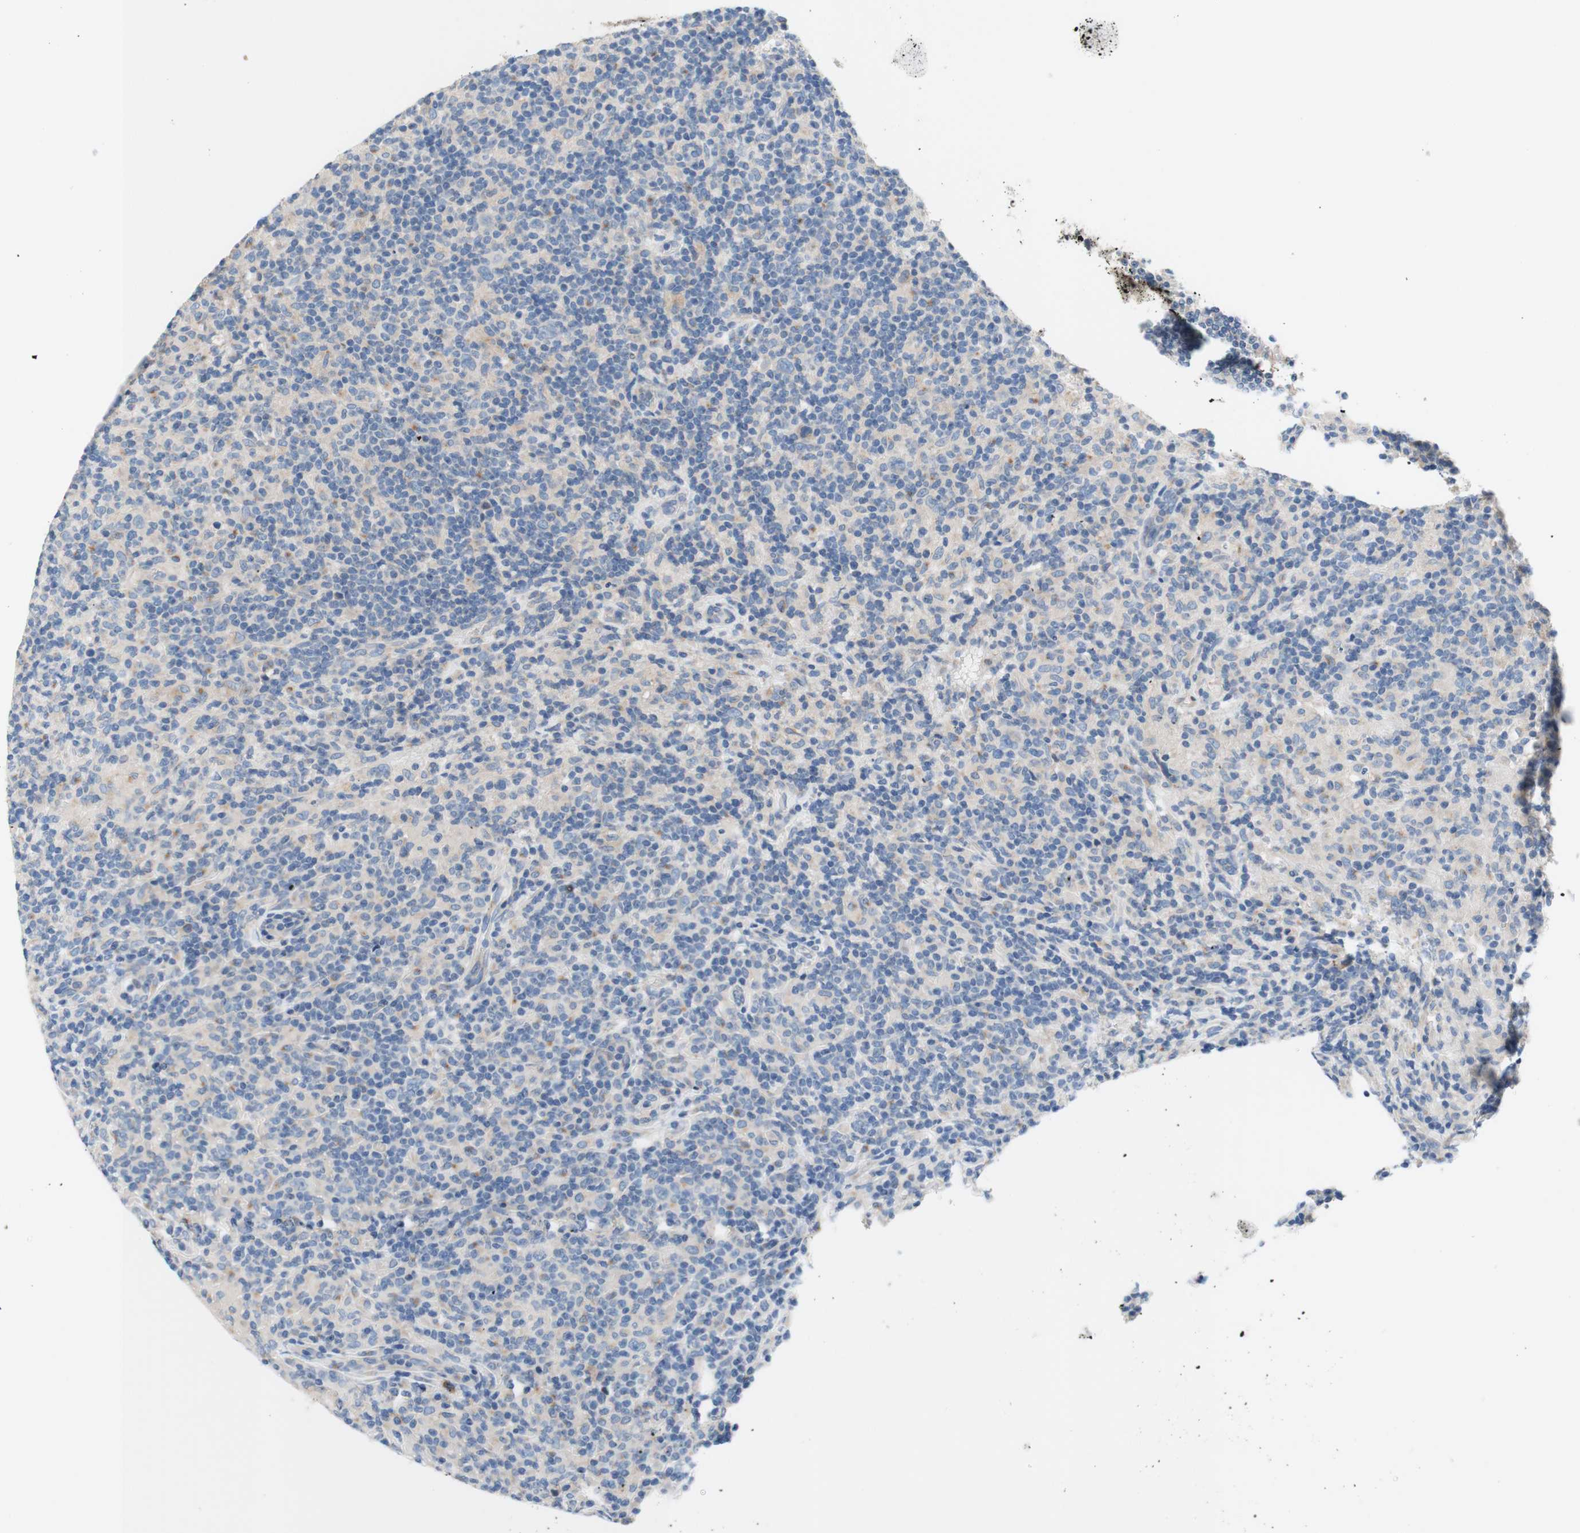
{"staining": {"intensity": "weak", "quantity": ">75%", "location": "cytoplasmic/membranous"}, "tissue": "lymphoma", "cell_type": "Tumor cells", "image_type": "cancer", "snomed": [{"axis": "morphology", "description": "Hodgkin's disease, NOS"}, {"axis": "topography", "description": "Lymph node"}], "caption": "This photomicrograph reveals immunohistochemistry (IHC) staining of Hodgkin's disease, with low weak cytoplasmic/membranous expression in about >75% of tumor cells.", "gene": "F3", "patient": {"sex": "male", "age": 70}}